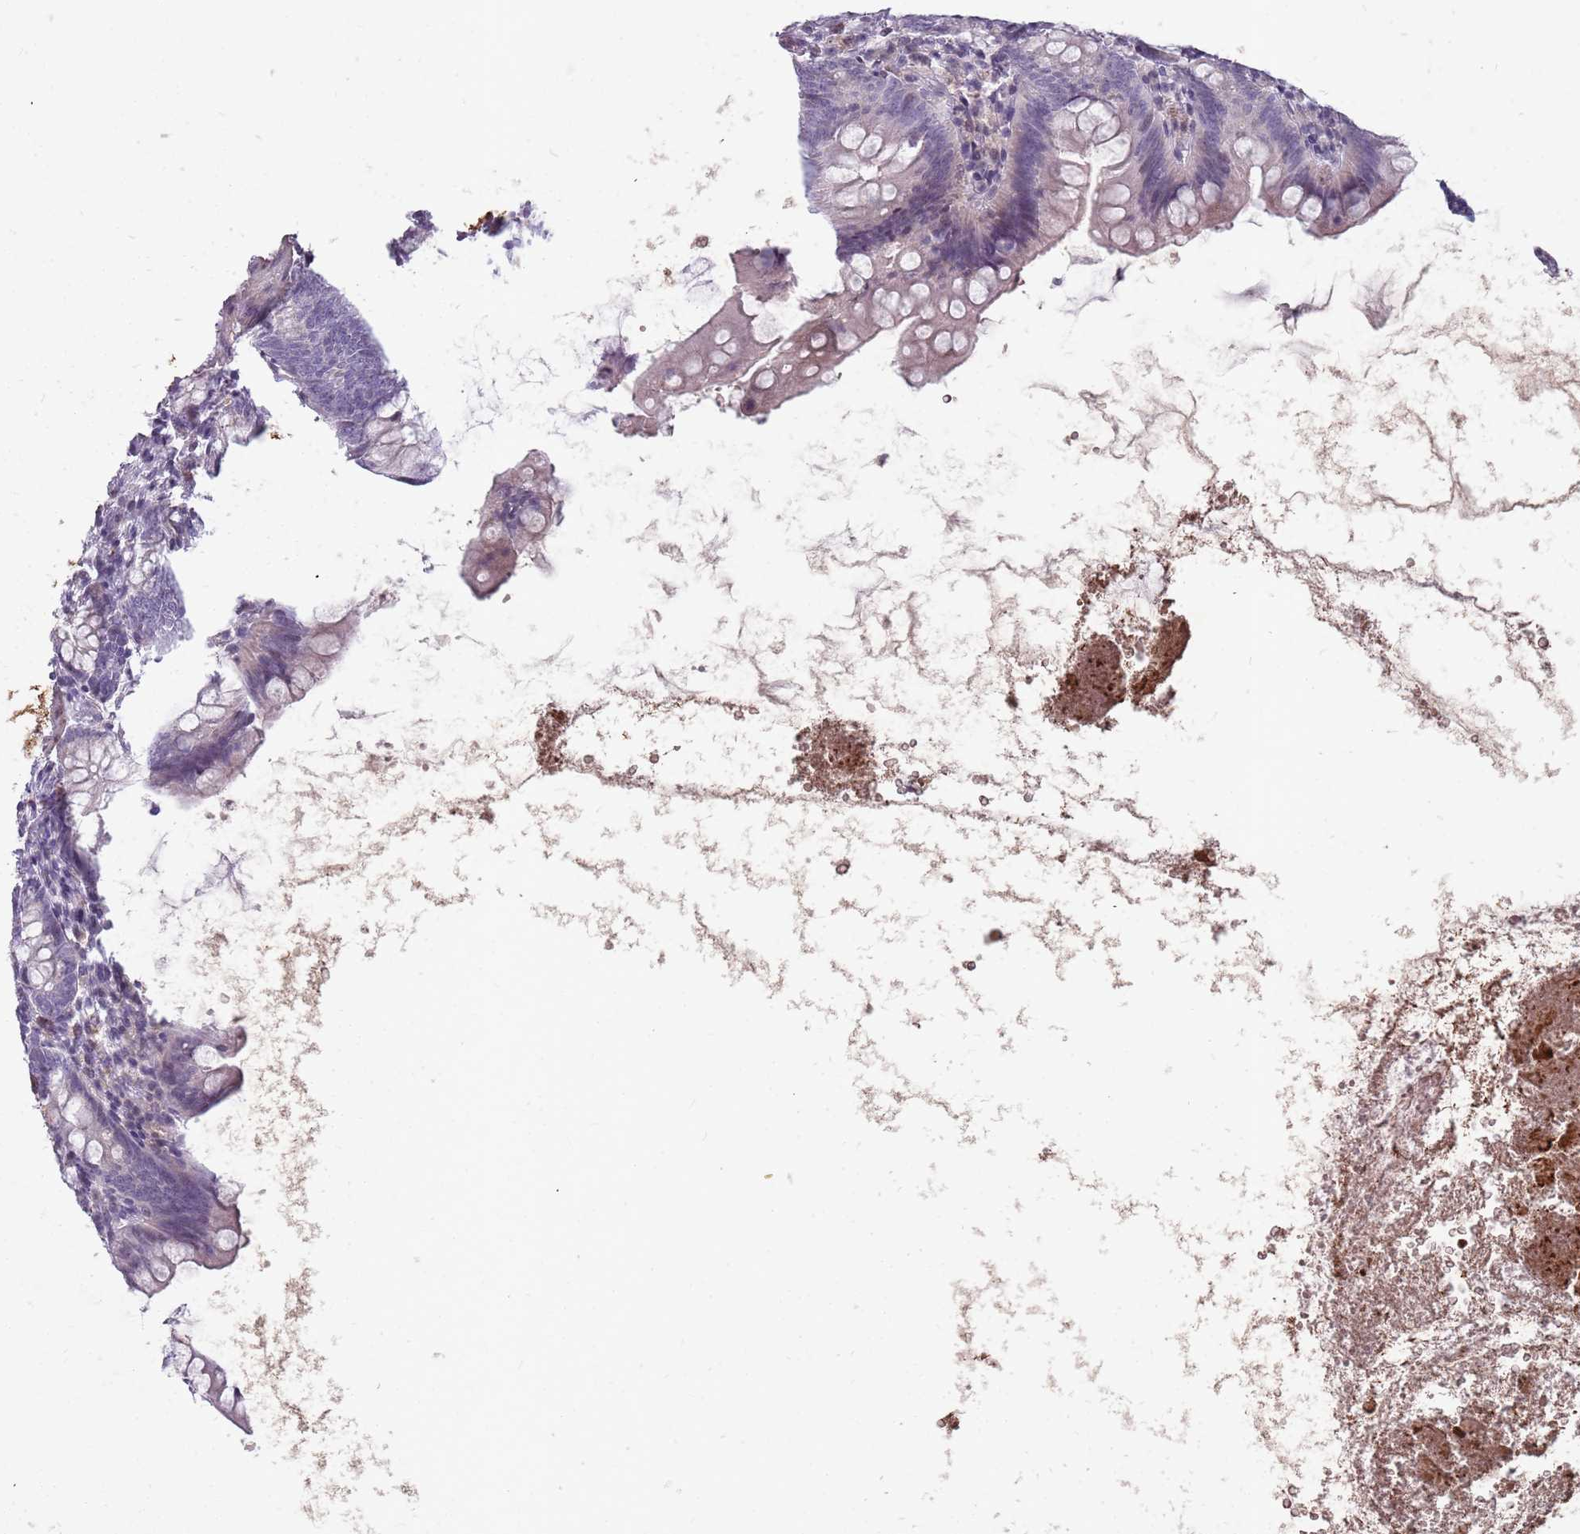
{"staining": {"intensity": "negative", "quantity": "none", "location": "none"}, "tissue": "appendix", "cell_type": "Glandular cells", "image_type": "normal", "snomed": [{"axis": "morphology", "description": "Normal tissue, NOS"}, {"axis": "topography", "description": "Appendix"}], "caption": "A photomicrograph of appendix stained for a protein displays no brown staining in glandular cells. (DAB (3,3'-diaminobenzidine) immunohistochemistry (IHC) with hematoxylin counter stain).", "gene": "NEK6", "patient": {"sex": "female", "age": 62}}